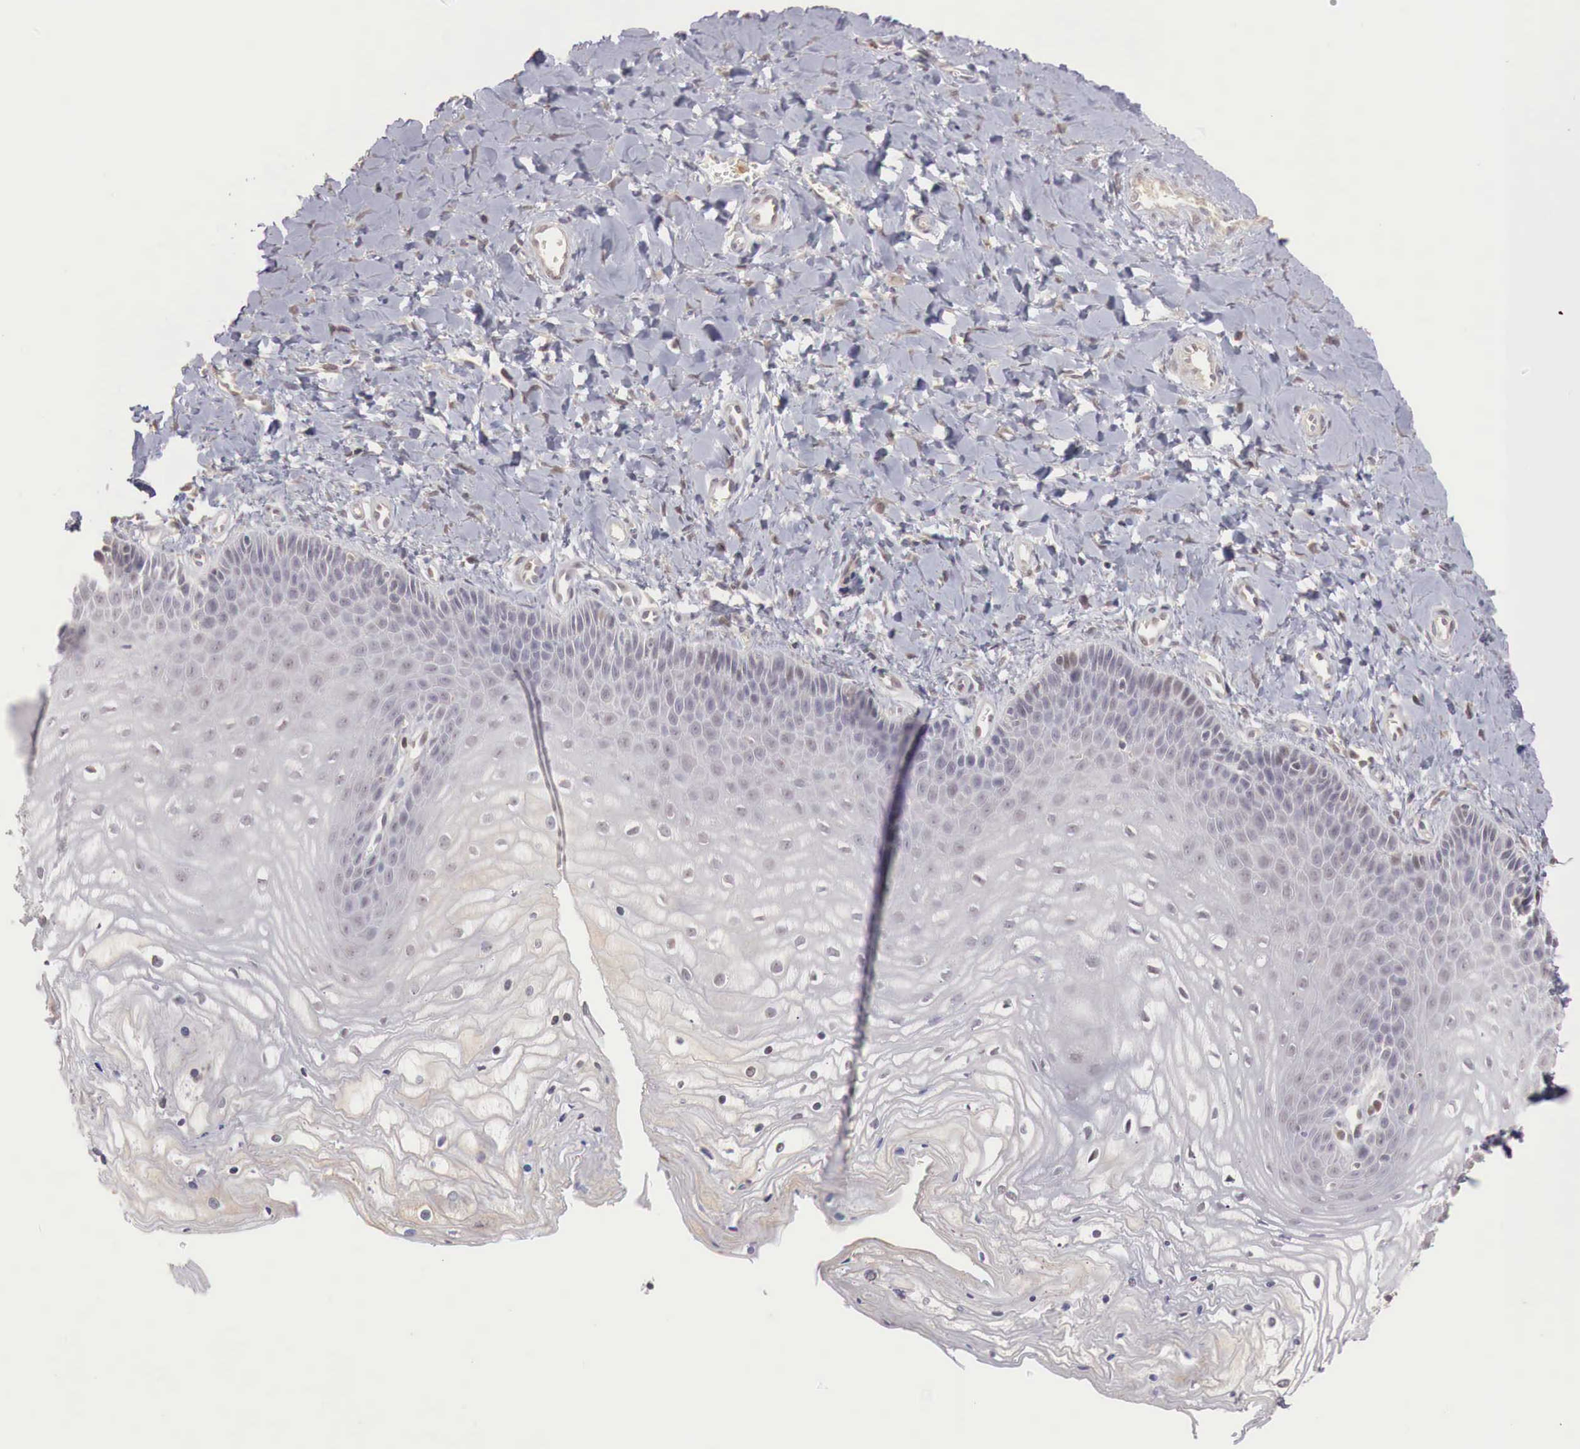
{"staining": {"intensity": "negative", "quantity": "none", "location": "none"}, "tissue": "vagina", "cell_type": "Squamous epithelial cells", "image_type": "normal", "snomed": [{"axis": "morphology", "description": "Normal tissue, NOS"}, {"axis": "topography", "description": "Vagina"}], "caption": "This is a image of IHC staining of unremarkable vagina, which shows no positivity in squamous epithelial cells. Nuclei are stained in blue.", "gene": "TBC1D9", "patient": {"sex": "female", "age": 68}}